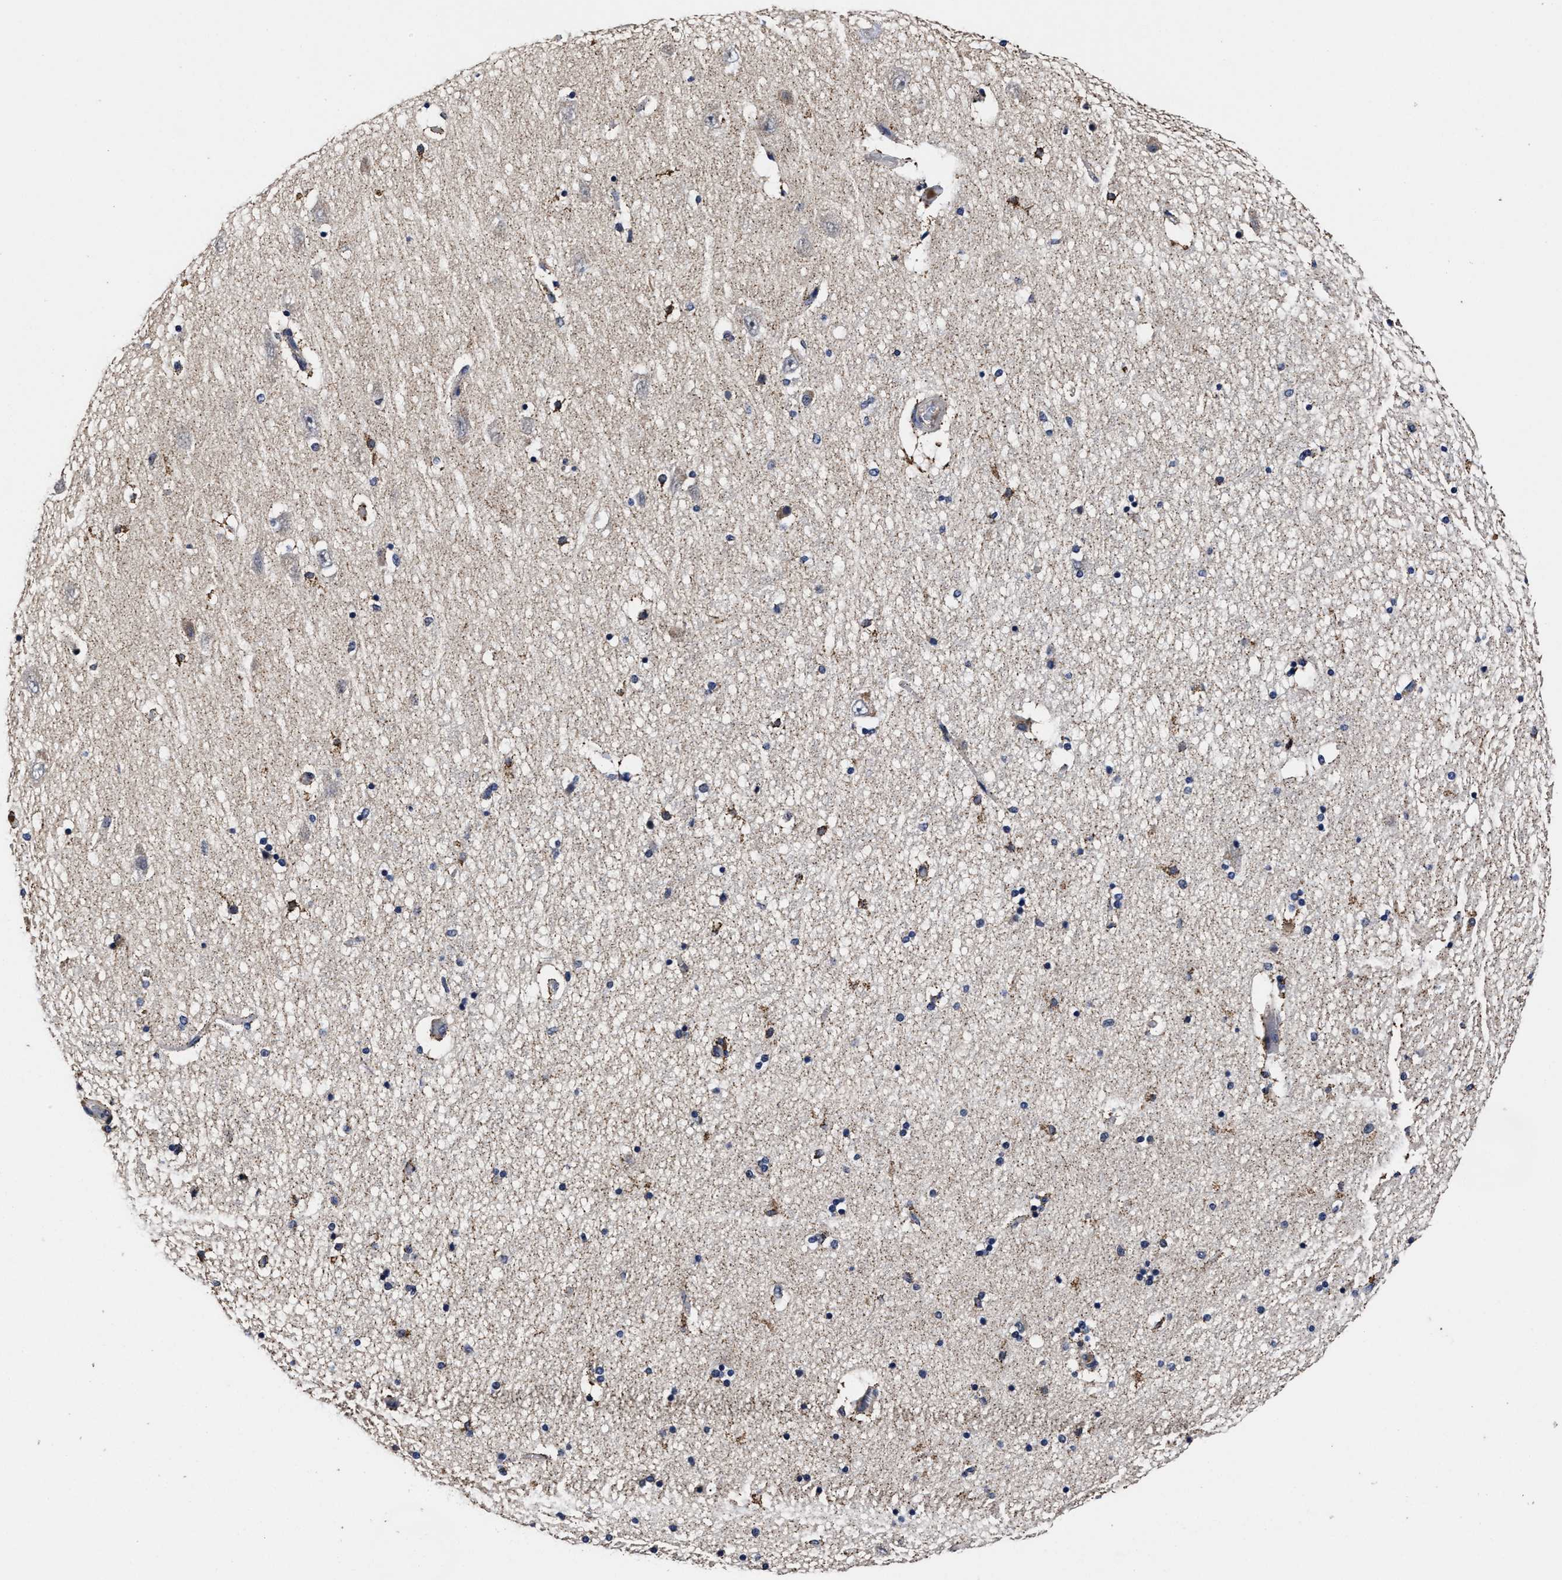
{"staining": {"intensity": "moderate", "quantity": "<25%", "location": "cytoplasmic/membranous"}, "tissue": "hippocampus", "cell_type": "Glial cells", "image_type": "normal", "snomed": [{"axis": "morphology", "description": "Normal tissue, NOS"}, {"axis": "topography", "description": "Hippocampus"}], "caption": "The micrograph displays staining of benign hippocampus, revealing moderate cytoplasmic/membranous protein positivity (brown color) within glial cells. Nuclei are stained in blue.", "gene": "SOCS5", "patient": {"sex": "female", "age": 54}}